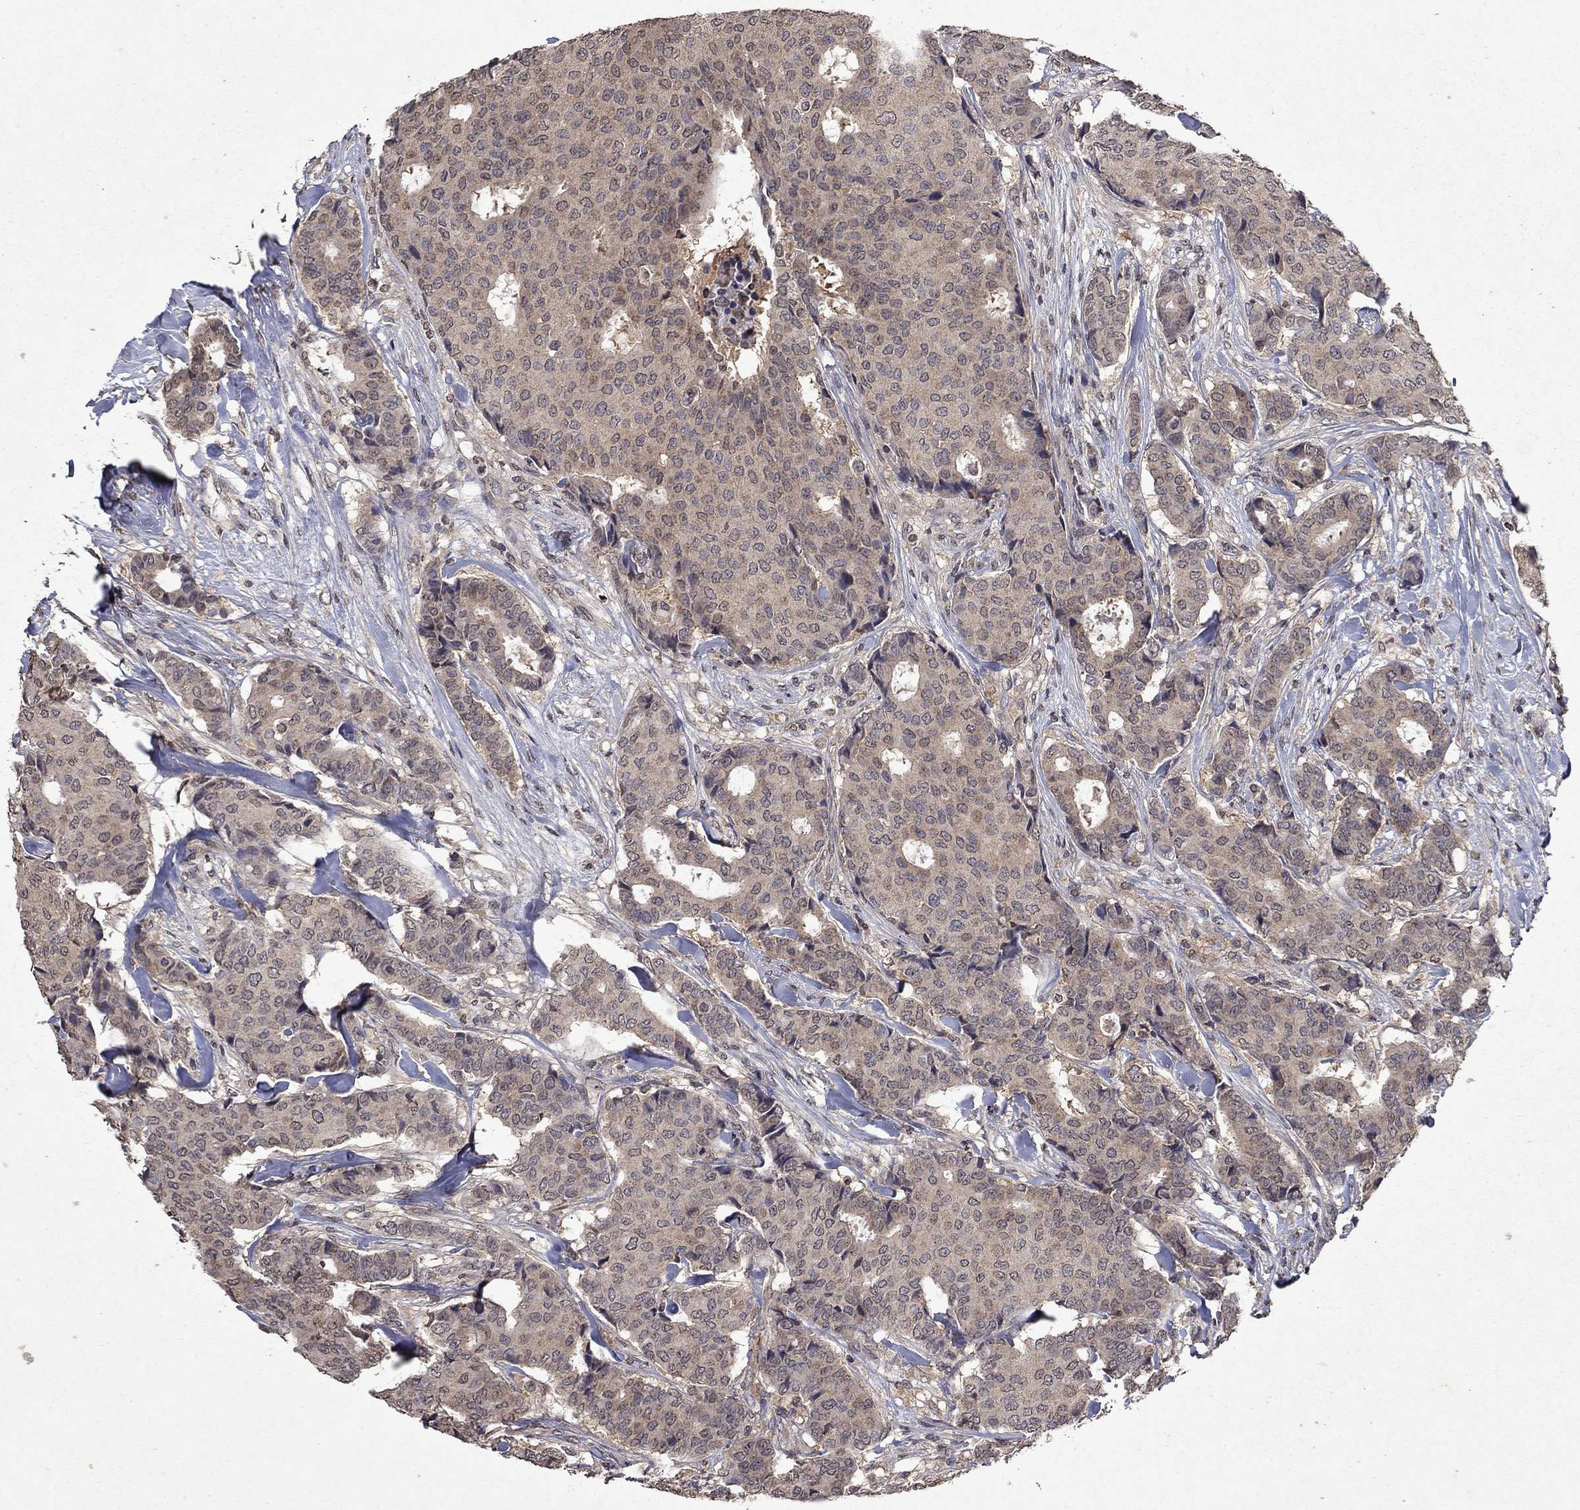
{"staining": {"intensity": "weak", "quantity": "25%-75%", "location": "cytoplasmic/membranous"}, "tissue": "breast cancer", "cell_type": "Tumor cells", "image_type": "cancer", "snomed": [{"axis": "morphology", "description": "Duct carcinoma"}, {"axis": "topography", "description": "Breast"}], "caption": "The immunohistochemical stain labels weak cytoplasmic/membranous staining in tumor cells of breast cancer tissue.", "gene": "TTC38", "patient": {"sex": "female", "age": 75}}